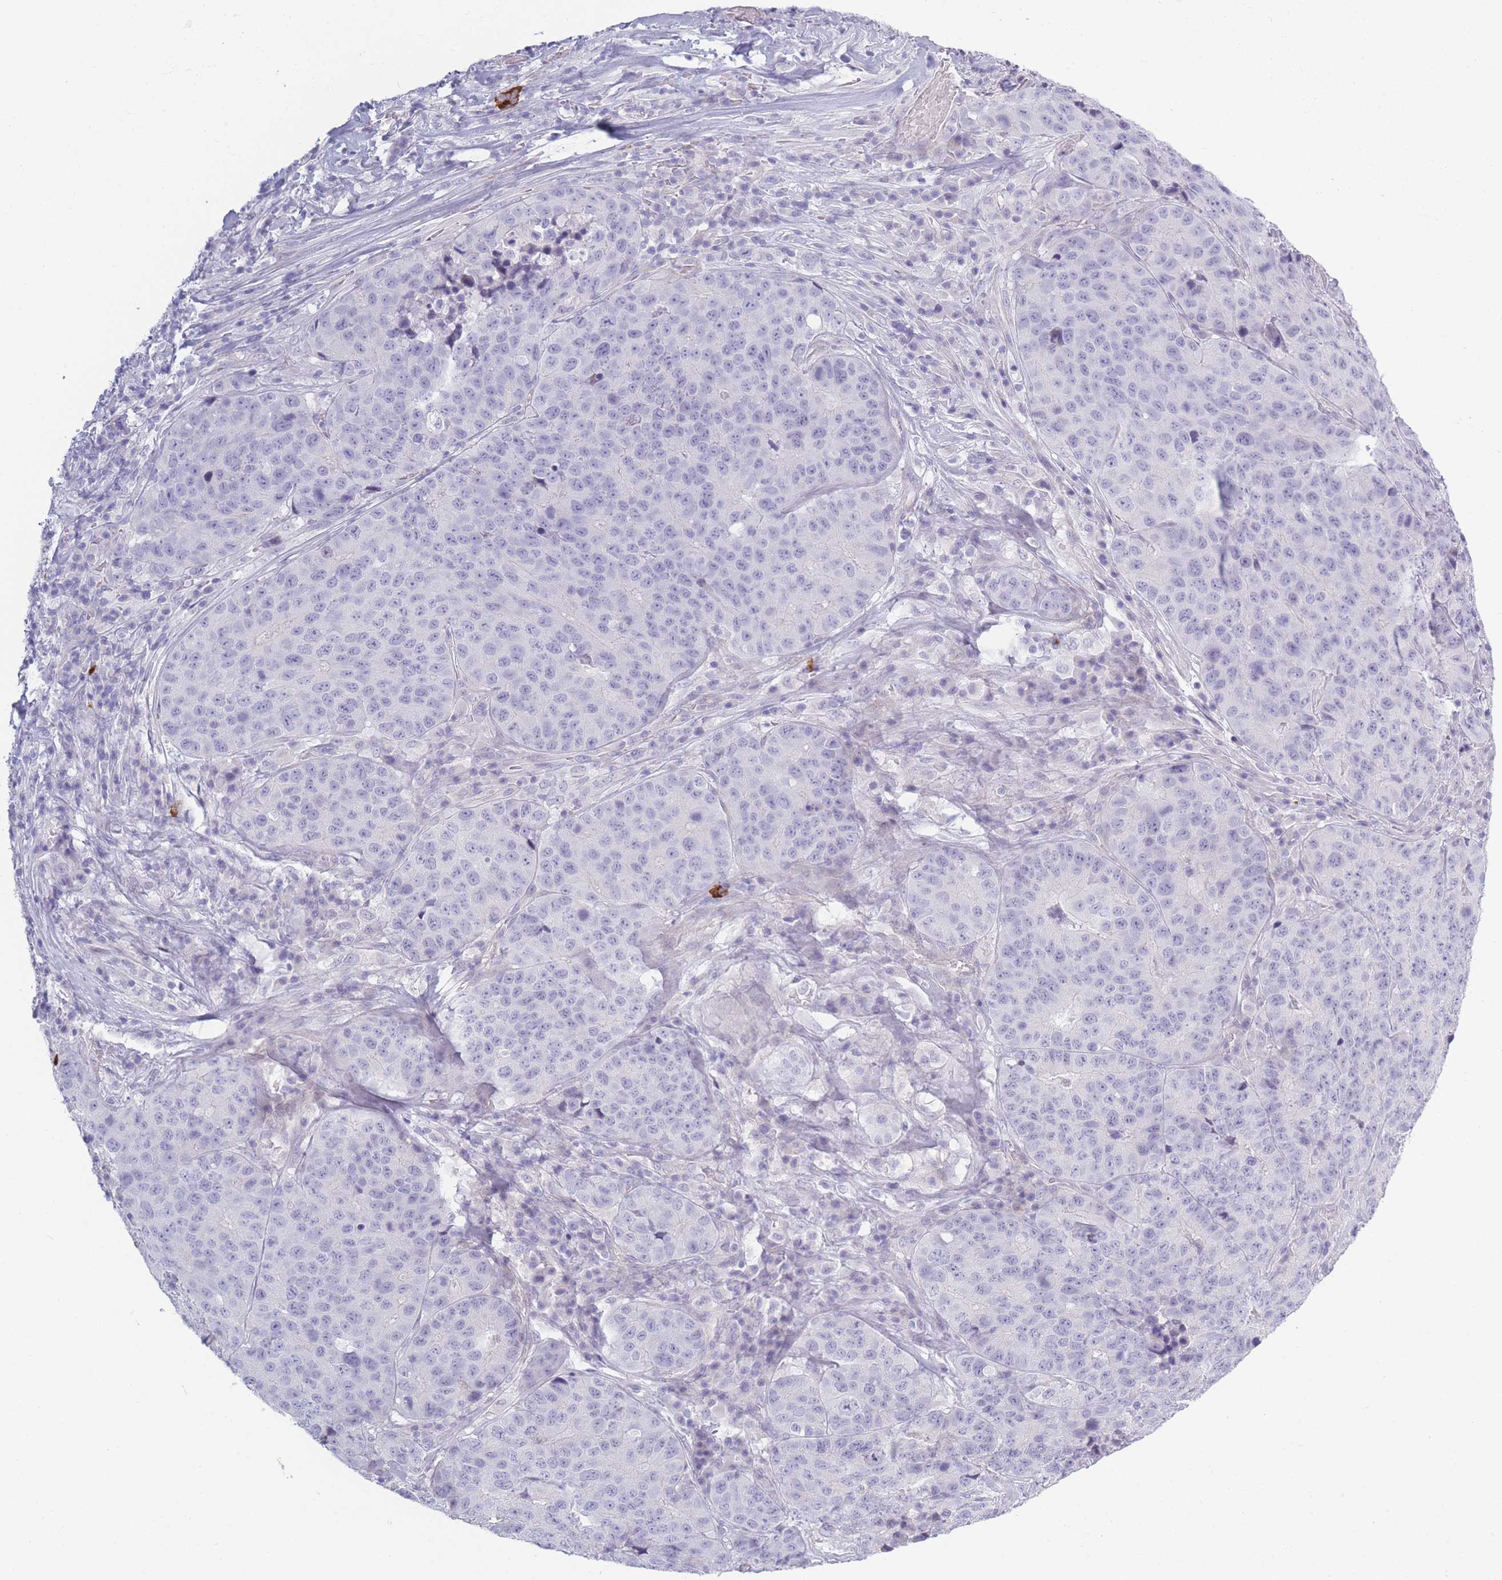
{"staining": {"intensity": "negative", "quantity": "none", "location": "none"}, "tissue": "stomach cancer", "cell_type": "Tumor cells", "image_type": "cancer", "snomed": [{"axis": "morphology", "description": "Adenocarcinoma, NOS"}, {"axis": "topography", "description": "Stomach"}], "caption": "An image of human stomach cancer (adenocarcinoma) is negative for staining in tumor cells.", "gene": "PLEKHG2", "patient": {"sex": "male", "age": 71}}